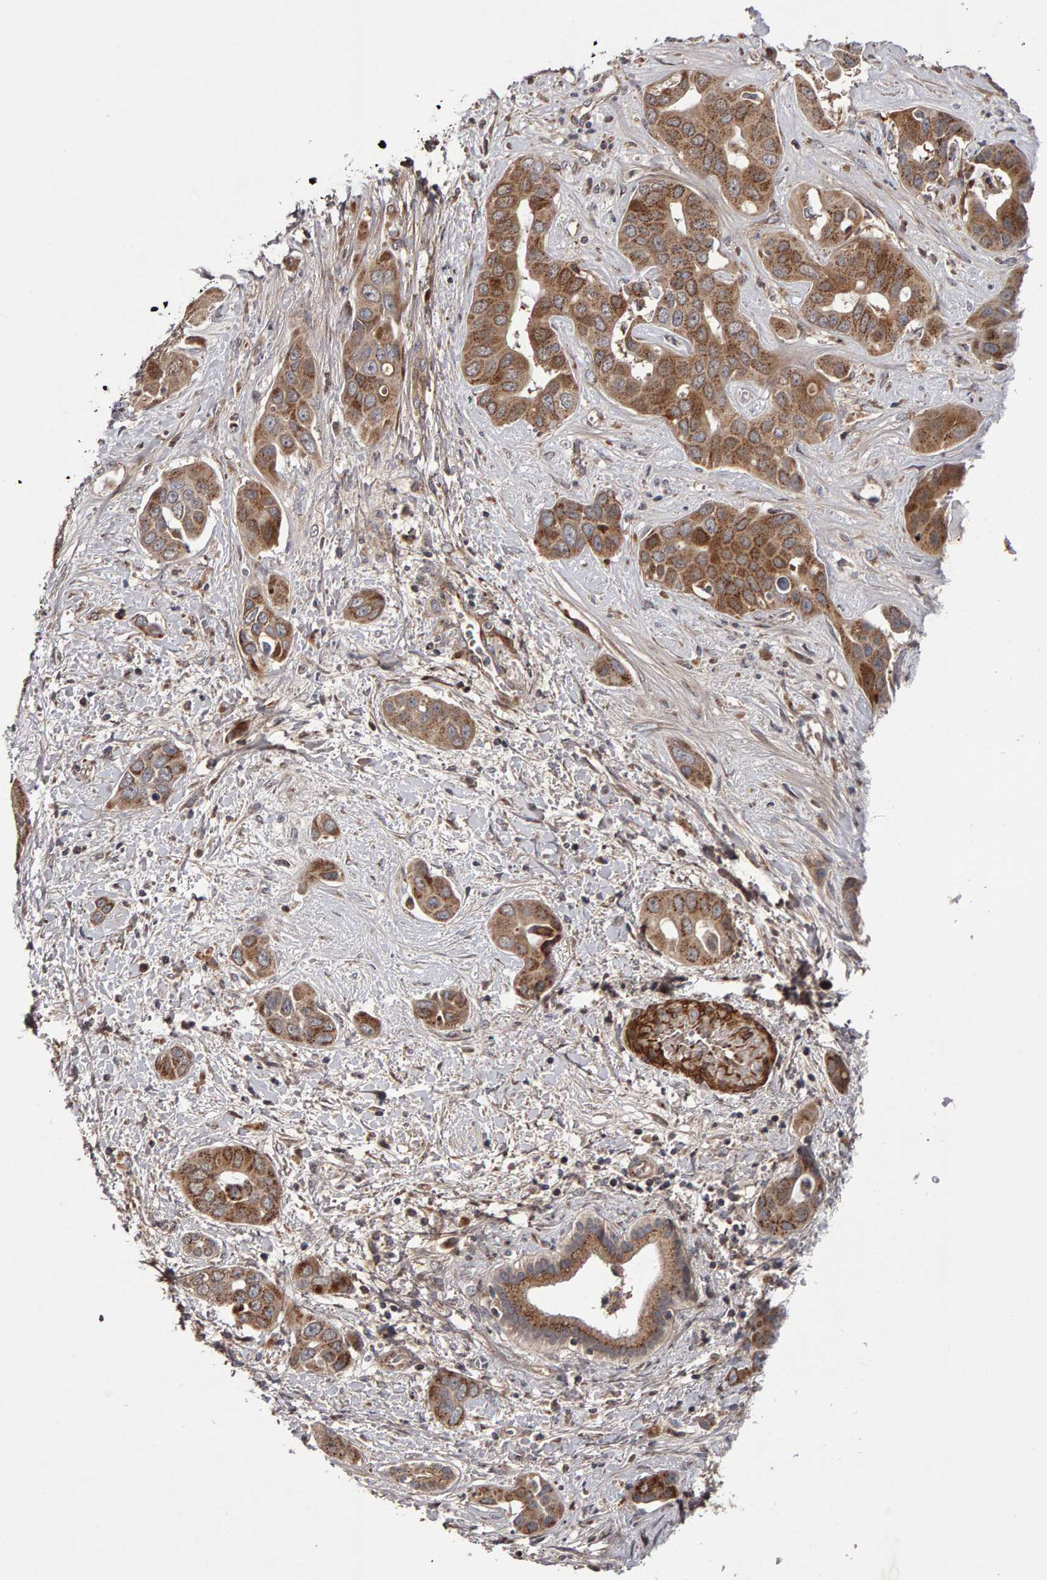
{"staining": {"intensity": "moderate", "quantity": ">75%", "location": "cytoplasmic/membranous"}, "tissue": "liver cancer", "cell_type": "Tumor cells", "image_type": "cancer", "snomed": [{"axis": "morphology", "description": "Cholangiocarcinoma"}, {"axis": "topography", "description": "Liver"}], "caption": "Cholangiocarcinoma (liver) stained with a brown dye shows moderate cytoplasmic/membranous positive expression in approximately >75% of tumor cells.", "gene": "CANT1", "patient": {"sex": "female", "age": 52}}